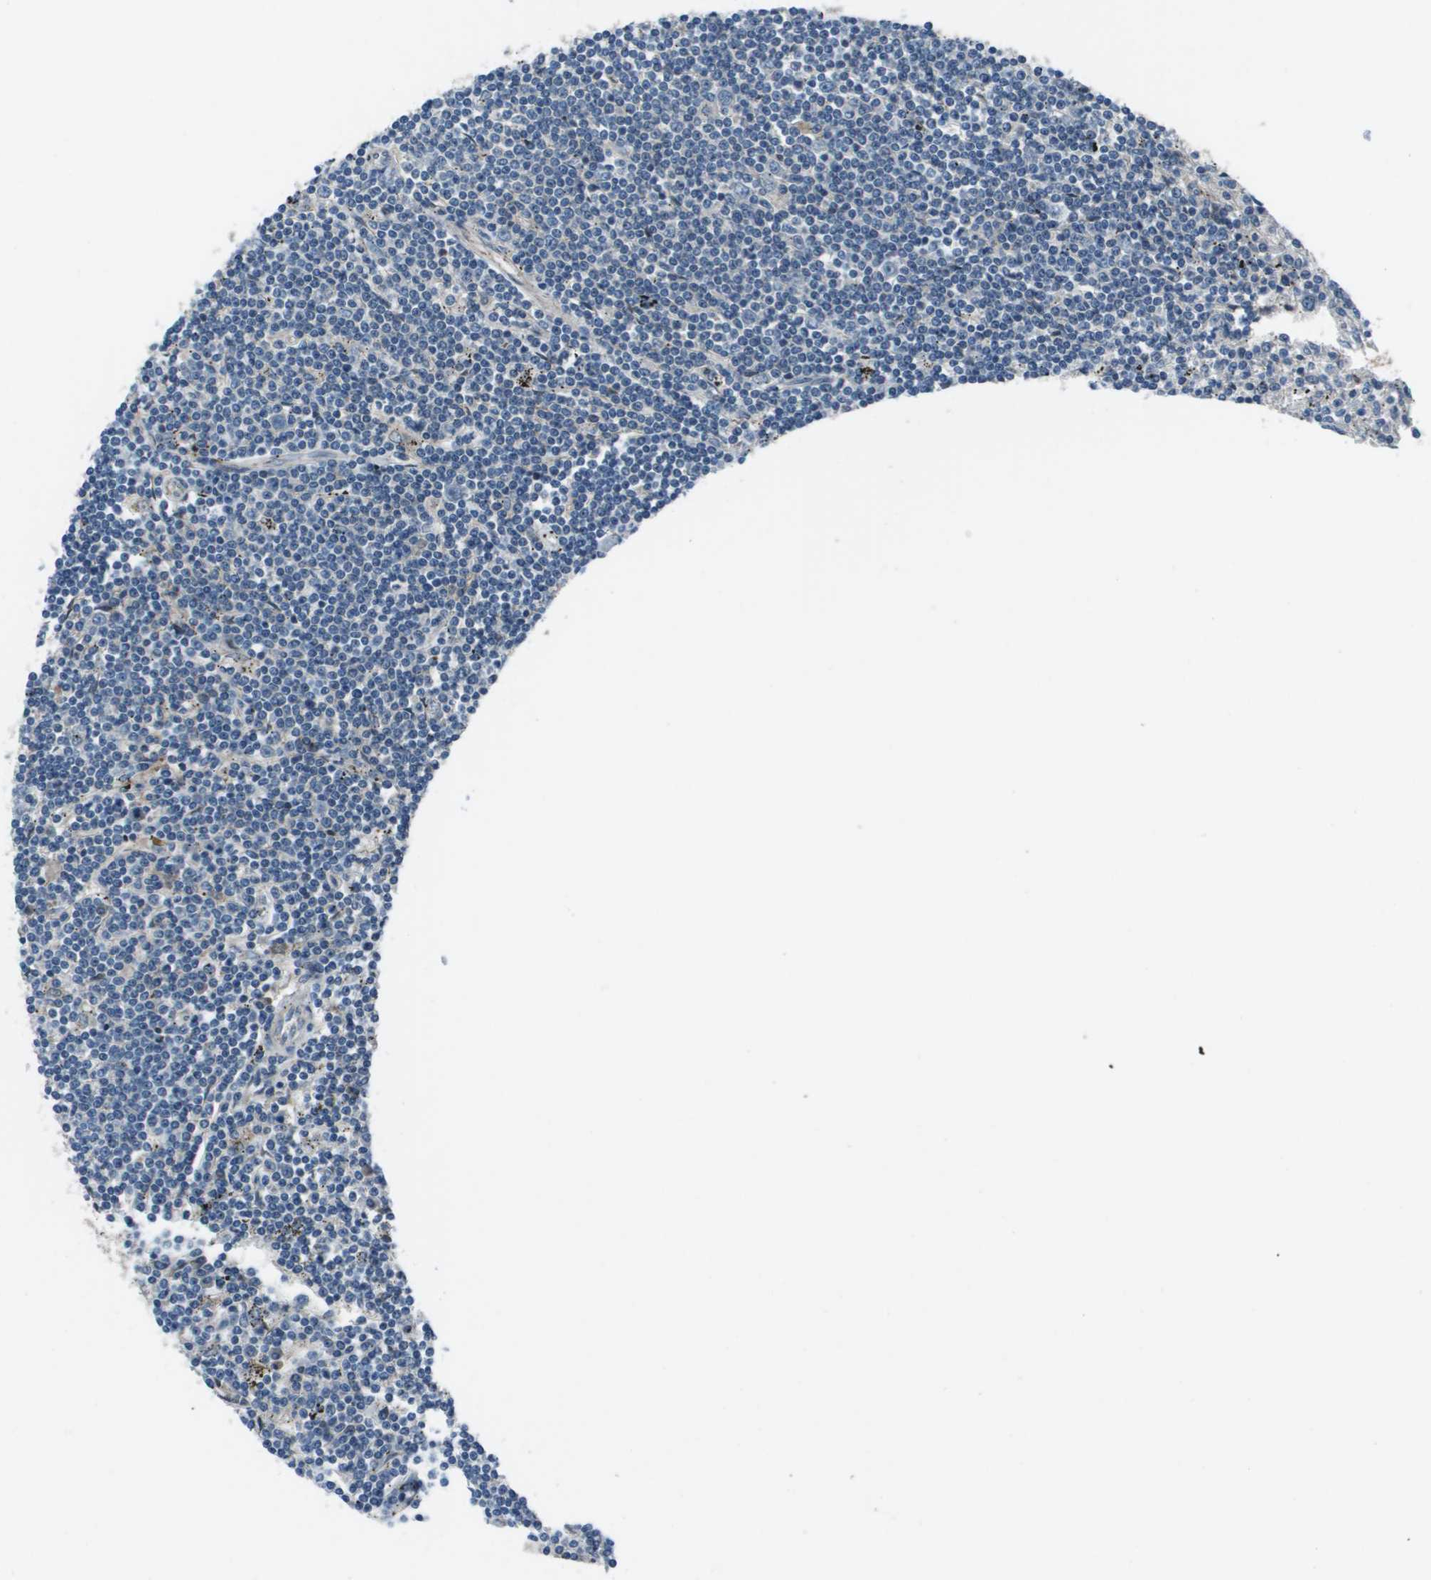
{"staining": {"intensity": "negative", "quantity": "none", "location": "none"}, "tissue": "lymphoma", "cell_type": "Tumor cells", "image_type": "cancer", "snomed": [{"axis": "morphology", "description": "Malignant lymphoma, non-Hodgkin's type, Low grade"}, {"axis": "topography", "description": "Spleen"}], "caption": "The micrograph shows no staining of tumor cells in low-grade malignant lymphoma, non-Hodgkin's type.", "gene": "PCOLCE", "patient": {"sex": "male", "age": 76}}